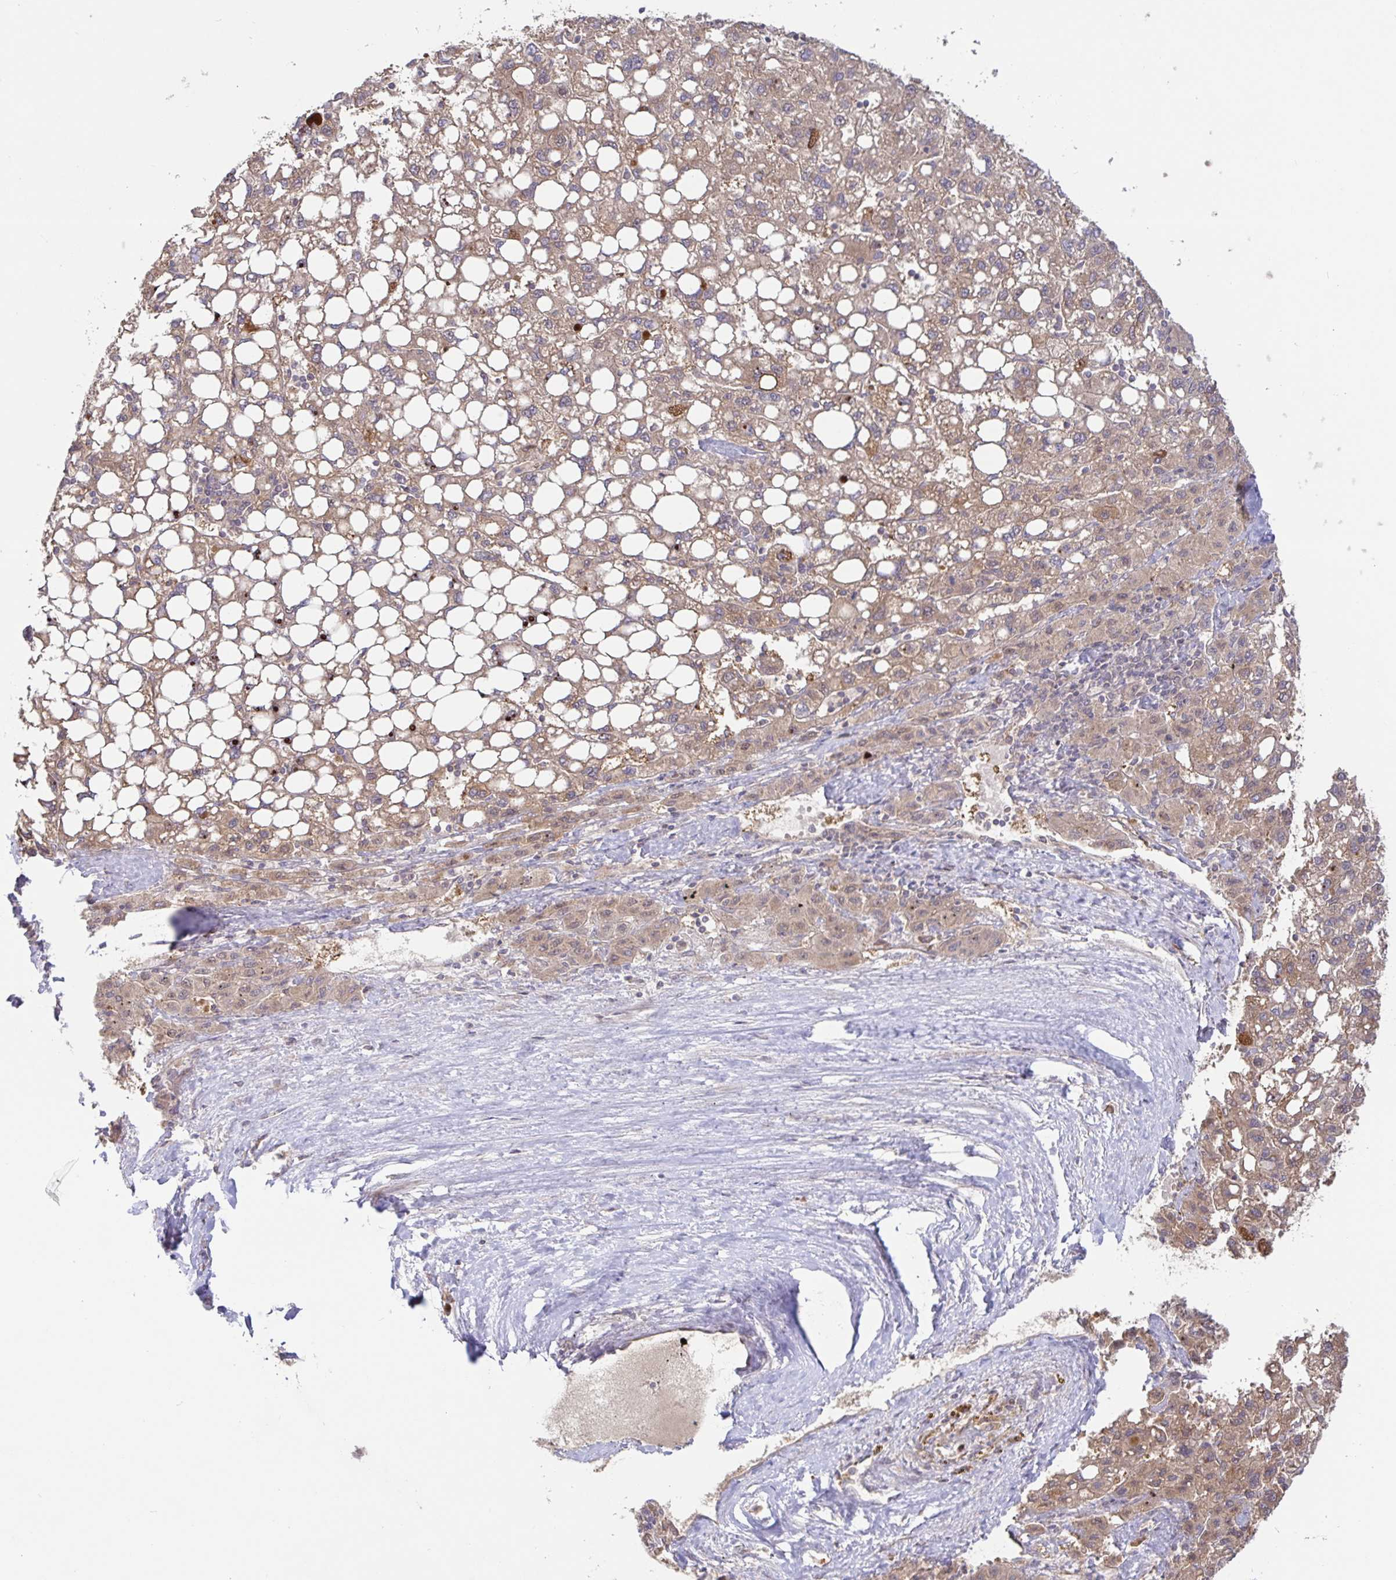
{"staining": {"intensity": "weak", "quantity": ">75%", "location": "cytoplasmic/membranous"}, "tissue": "liver cancer", "cell_type": "Tumor cells", "image_type": "cancer", "snomed": [{"axis": "morphology", "description": "Carcinoma, Hepatocellular, NOS"}, {"axis": "topography", "description": "Liver"}], "caption": "Immunohistochemistry image of human liver cancer (hepatocellular carcinoma) stained for a protein (brown), which shows low levels of weak cytoplasmic/membranous positivity in about >75% of tumor cells.", "gene": "AACS", "patient": {"sex": "female", "age": 82}}